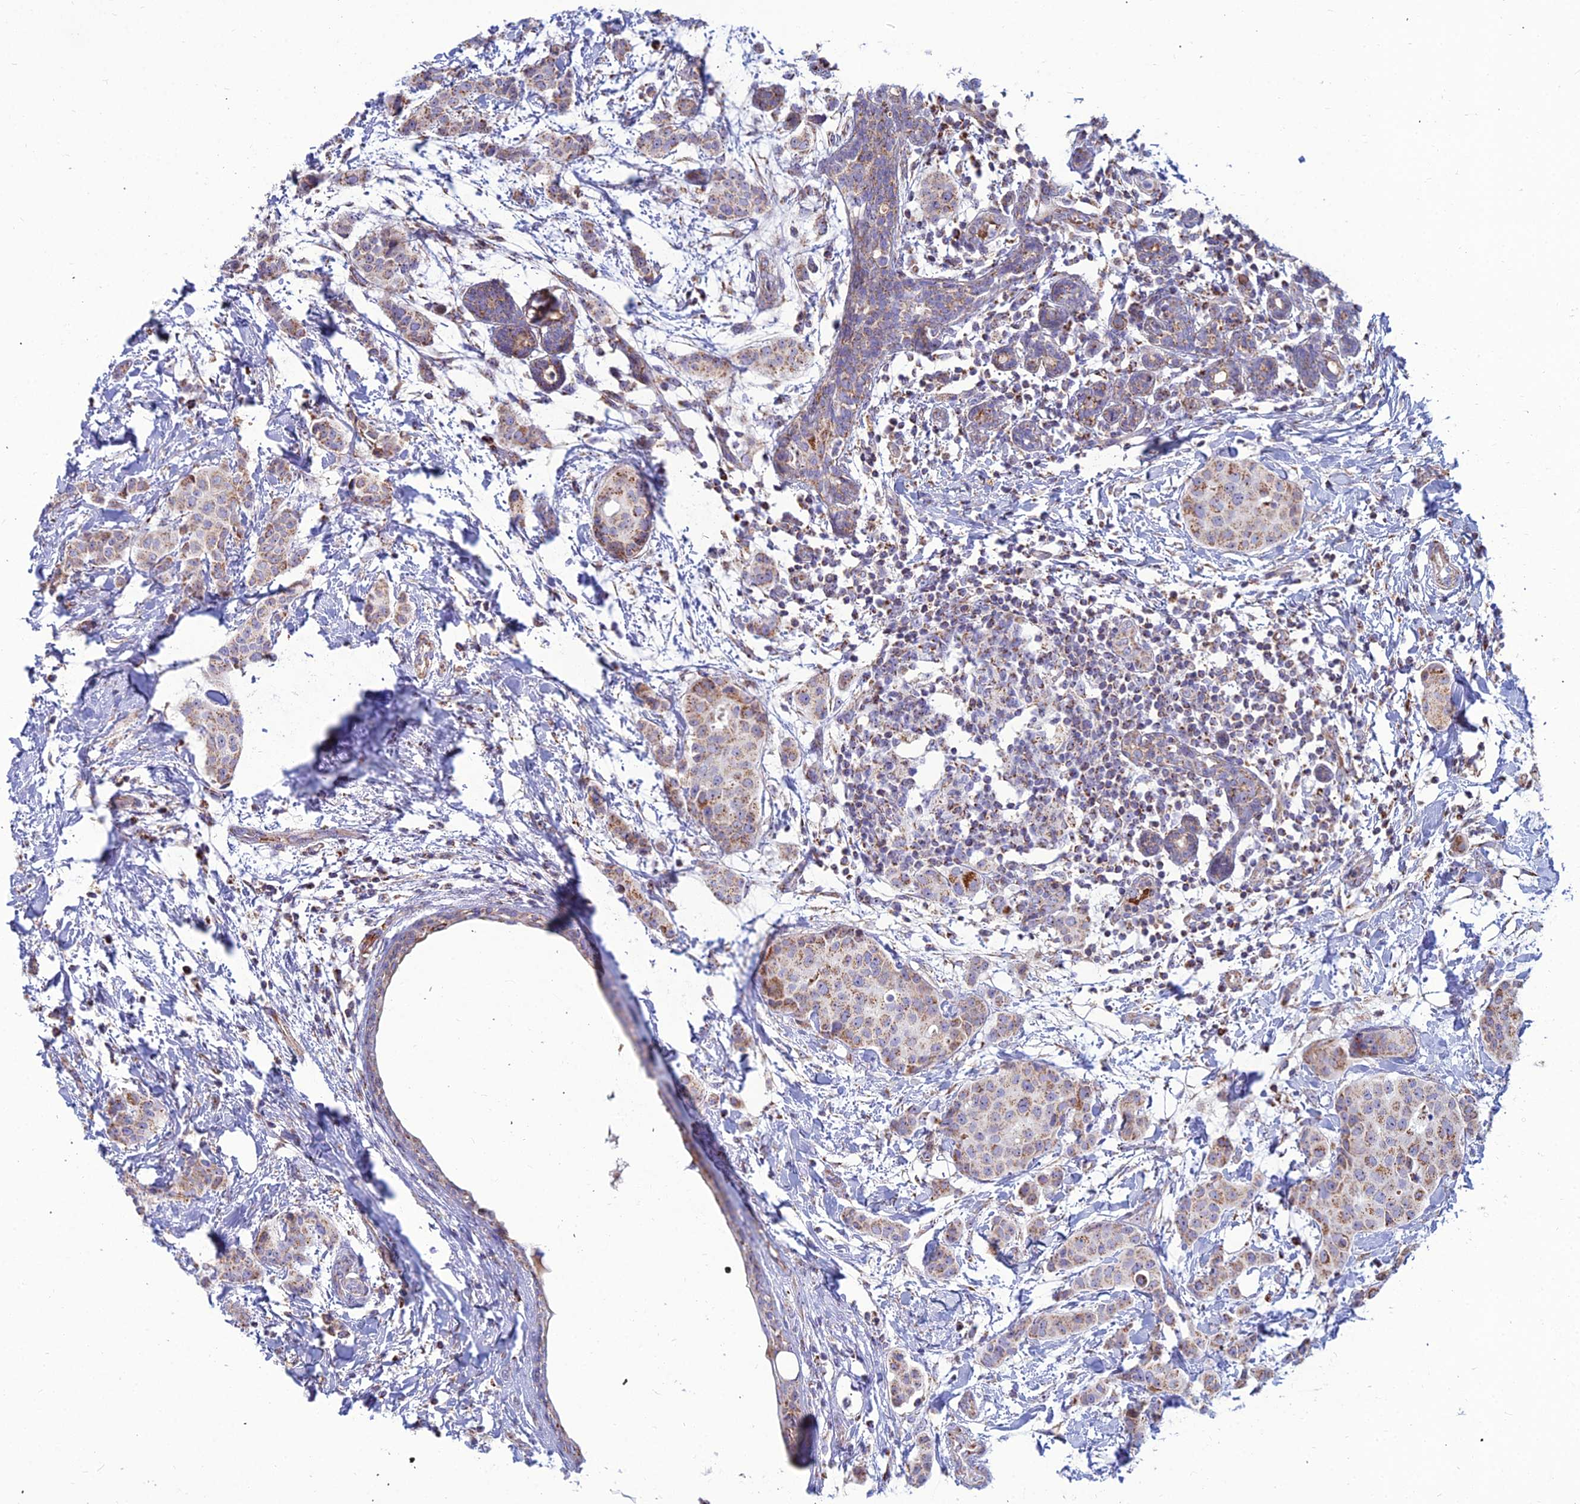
{"staining": {"intensity": "moderate", "quantity": ">75%", "location": "cytoplasmic/membranous"}, "tissue": "breast cancer", "cell_type": "Tumor cells", "image_type": "cancer", "snomed": [{"axis": "morphology", "description": "Duct carcinoma"}, {"axis": "topography", "description": "Breast"}], "caption": "IHC staining of invasive ductal carcinoma (breast), which displays medium levels of moderate cytoplasmic/membranous staining in approximately >75% of tumor cells indicating moderate cytoplasmic/membranous protein staining. The staining was performed using DAB (brown) for protein detection and nuclei were counterstained in hematoxylin (blue).", "gene": "SLC35F4", "patient": {"sex": "female", "age": 40}}